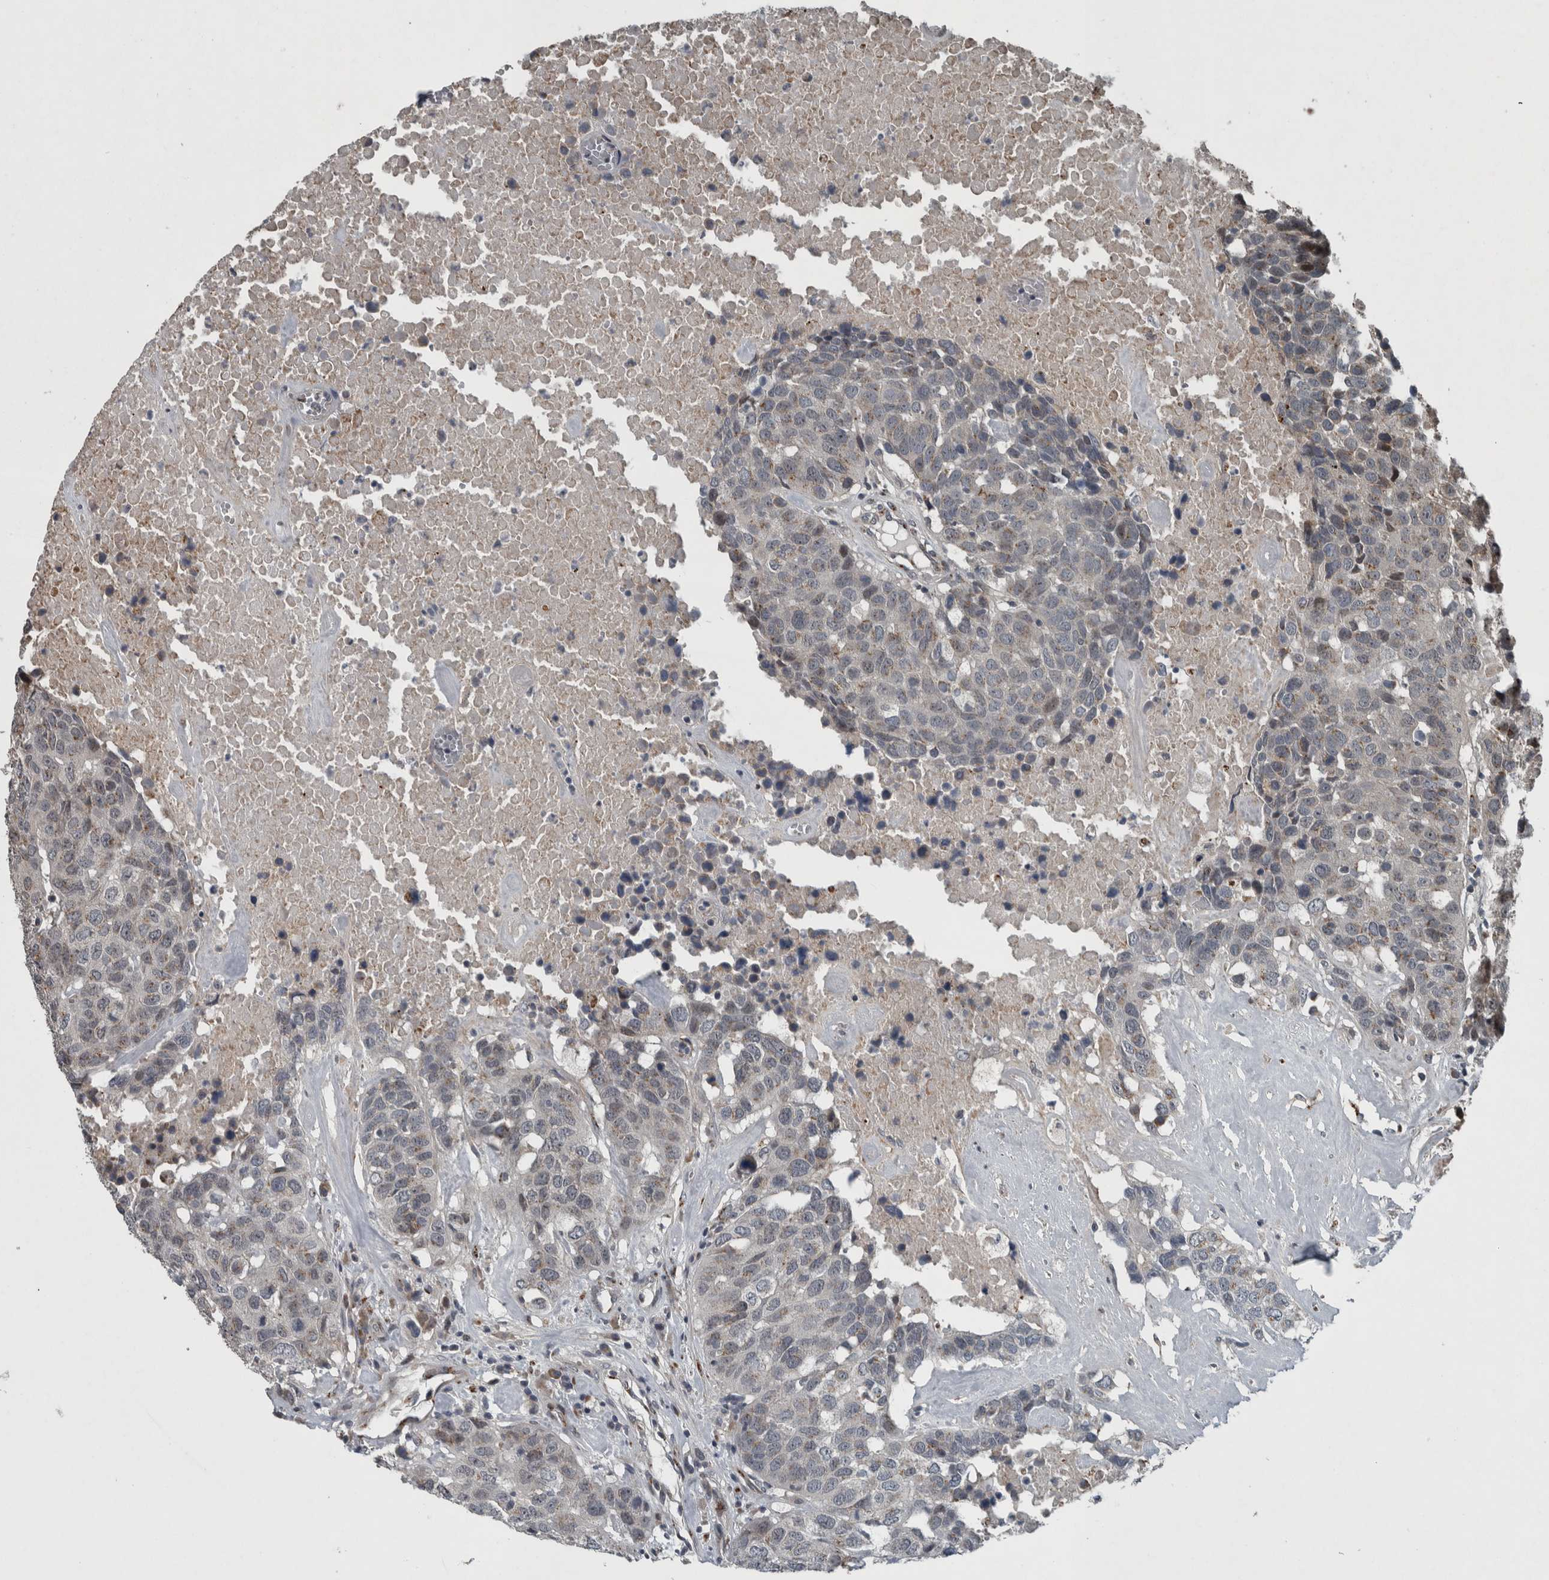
{"staining": {"intensity": "weak", "quantity": "<25%", "location": "cytoplasmic/membranous"}, "tissue": "head and neck cancer", "cell_type": "Tumor cells", "image_type": "cancer", "snomed": [{"axis": "morphology", "description": "Squamous cell carcinoma, NOS"}, {"axis": "topography", "description": "Head-Neck"}], "caption": "Head and neck squamous cell carcinoma stained for a protein using immunohistochemistry (IHC) reveals no expression tumor cells.", "gene": "ZNF345", "patient": {"sex": "male", "age": 66}}